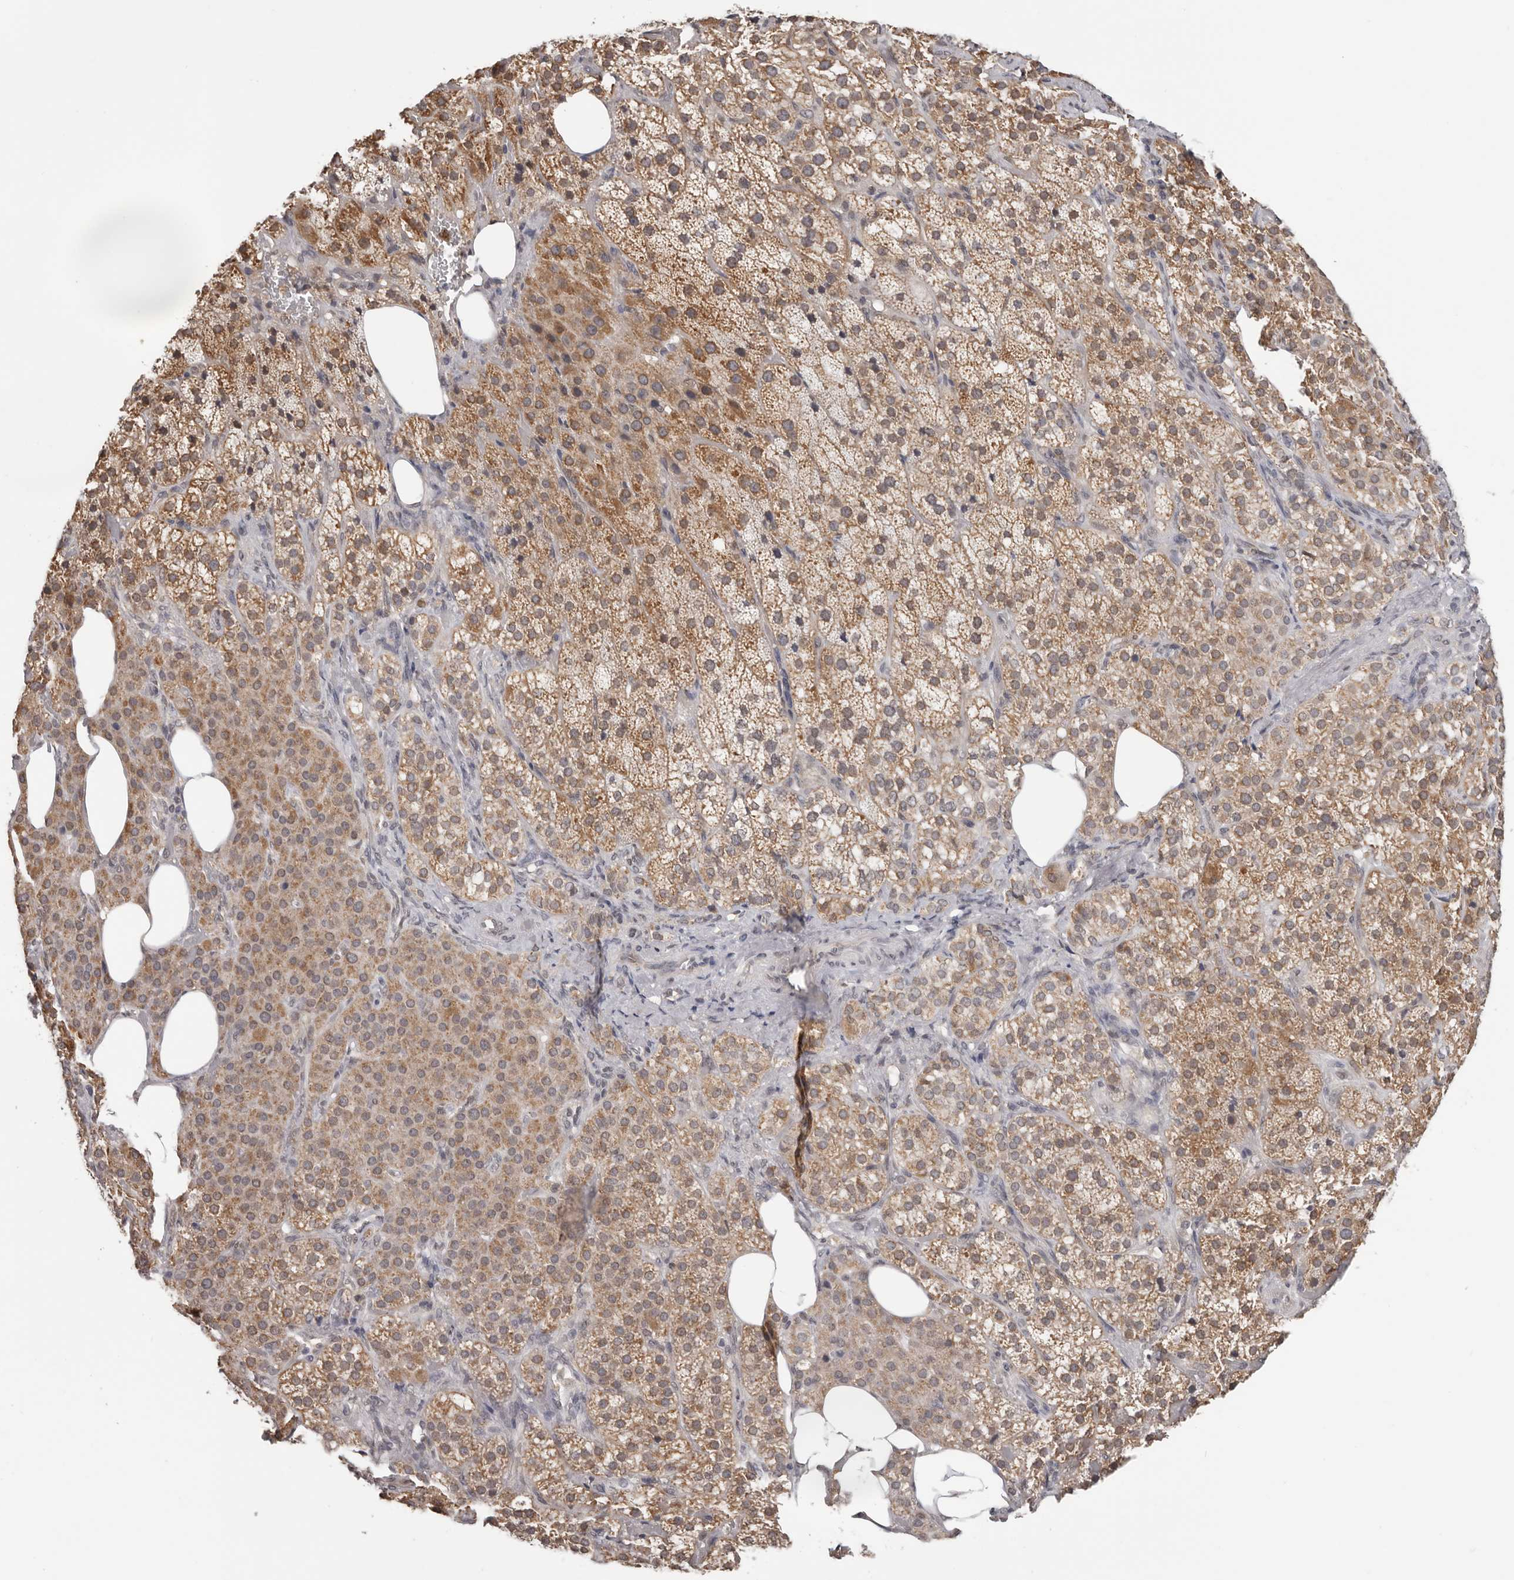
{"staining": {"intensity": "moderate", "quantity": ">75%", "location": "cytoplasmic/membranous"}, "tissue": "adrenal gland", "cell_type": "Glandular cells", "image_type": "normal", "snomed": [{"axis": "morphology", "description": "Normal tissue, NOS"}, {"axis": "topography", "description": "Adrenal gland"}], "caption": "Immunohistochemistry (DAB) staining of normal adrenal gland displays moderate cytoplasmic/membranous protein positivity in approximately >75% of glandular cells. (DAB IHC with brightfield microscopy, high magnification).", "gene": "MOGAT2", "patient": {"sex": "female", "age": 59}}